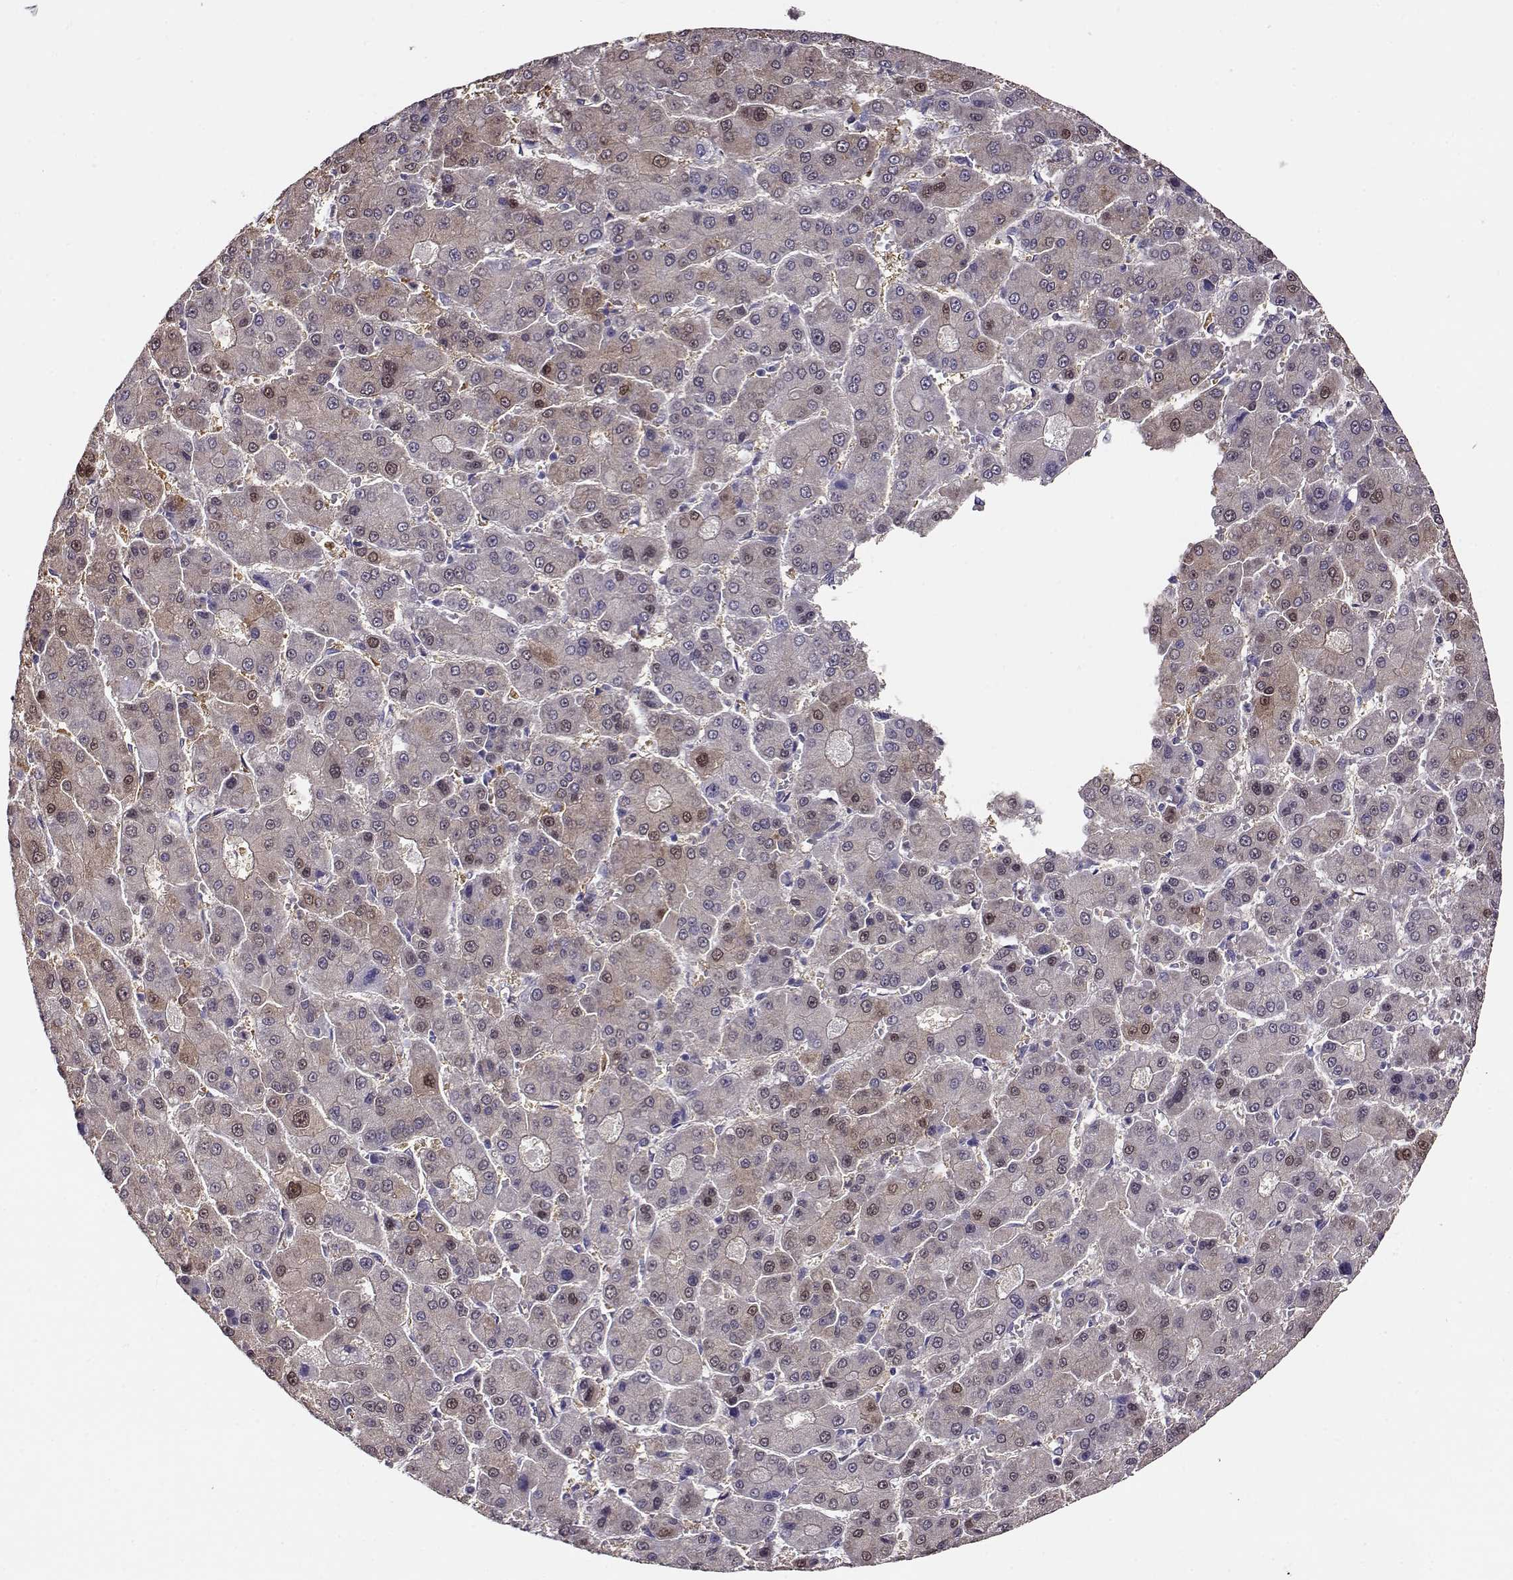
{"staining": {"intensity": "weak", "quantity": "<25%", "location": "nuclear"}, "tissue": "liver cancer", "cell_type": "Tumor cells", "image_type": "cancer", "snomed": [{"axis": "morphology", "description": "Carcinoma, Hepatocellular, NOS"}, {"axis": "topography", "description": "Liver"}], "caption": "This is an immunohistochemistry (IHC) image of hepatocellular carcinoma (liver). There is no expression in tumor cells.", "gene": "CCR8", "patient": {"sex": "male", "age": 70}}